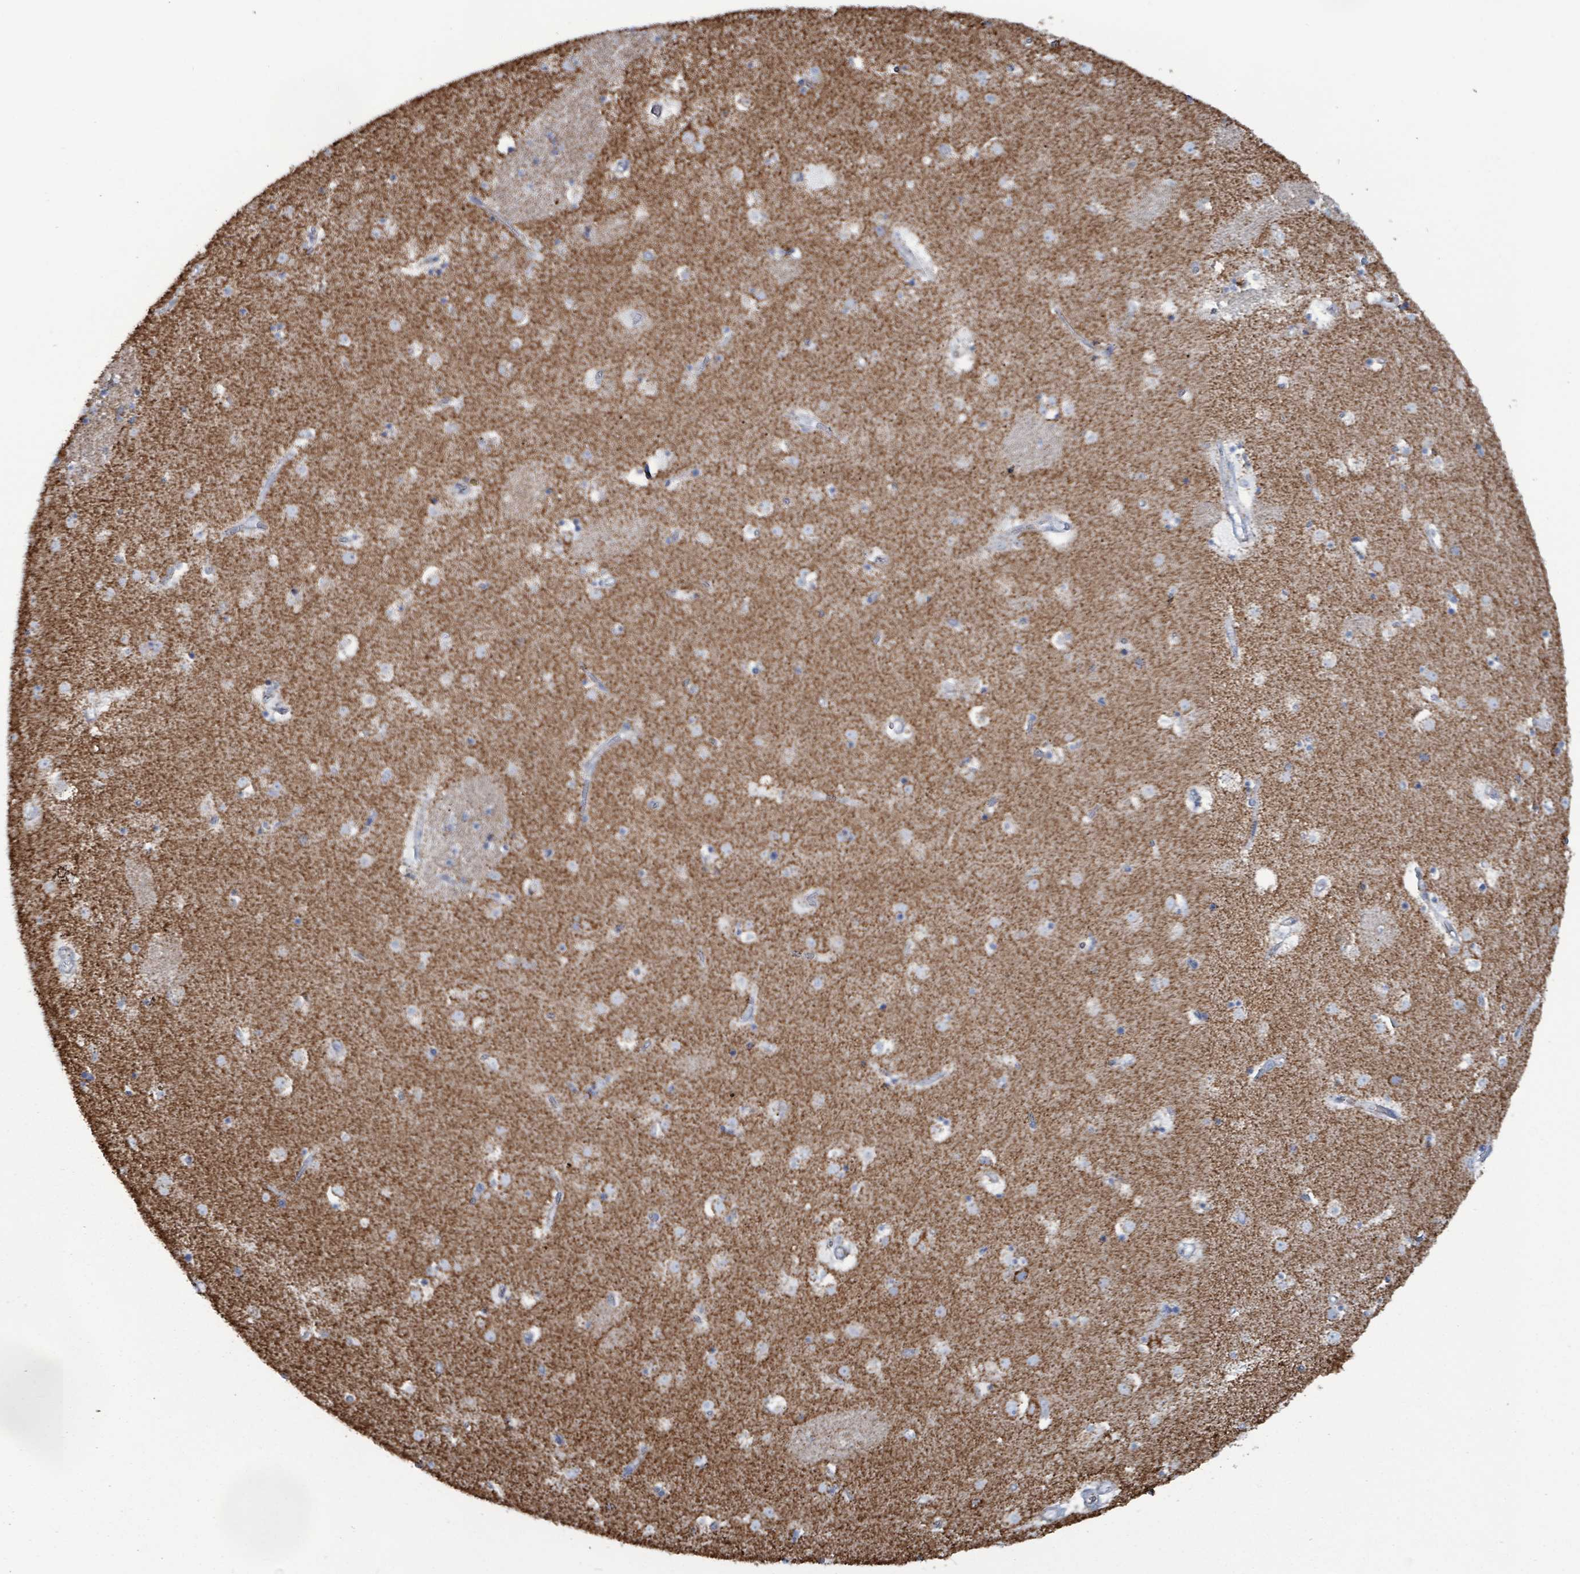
{"staining": {"intensity": "negative", "quantity": "none", "location": "none"}, "tissue": "caudate", "cell_type": "Glial cells", "image_type": "normal", "snomed": [{"axis": "morphology", "description": "Normal tissue, NOS"}, {"axis": "topography", "description": "Lateral ventricle wall"}], "caption": "A high-resolution histopathology image shows immunohistochemistry staining of normal caudate, which shows no significant expression in glial cells.", "gene": "IDH3B", "patient": {"sex": "male", "age": 58}}